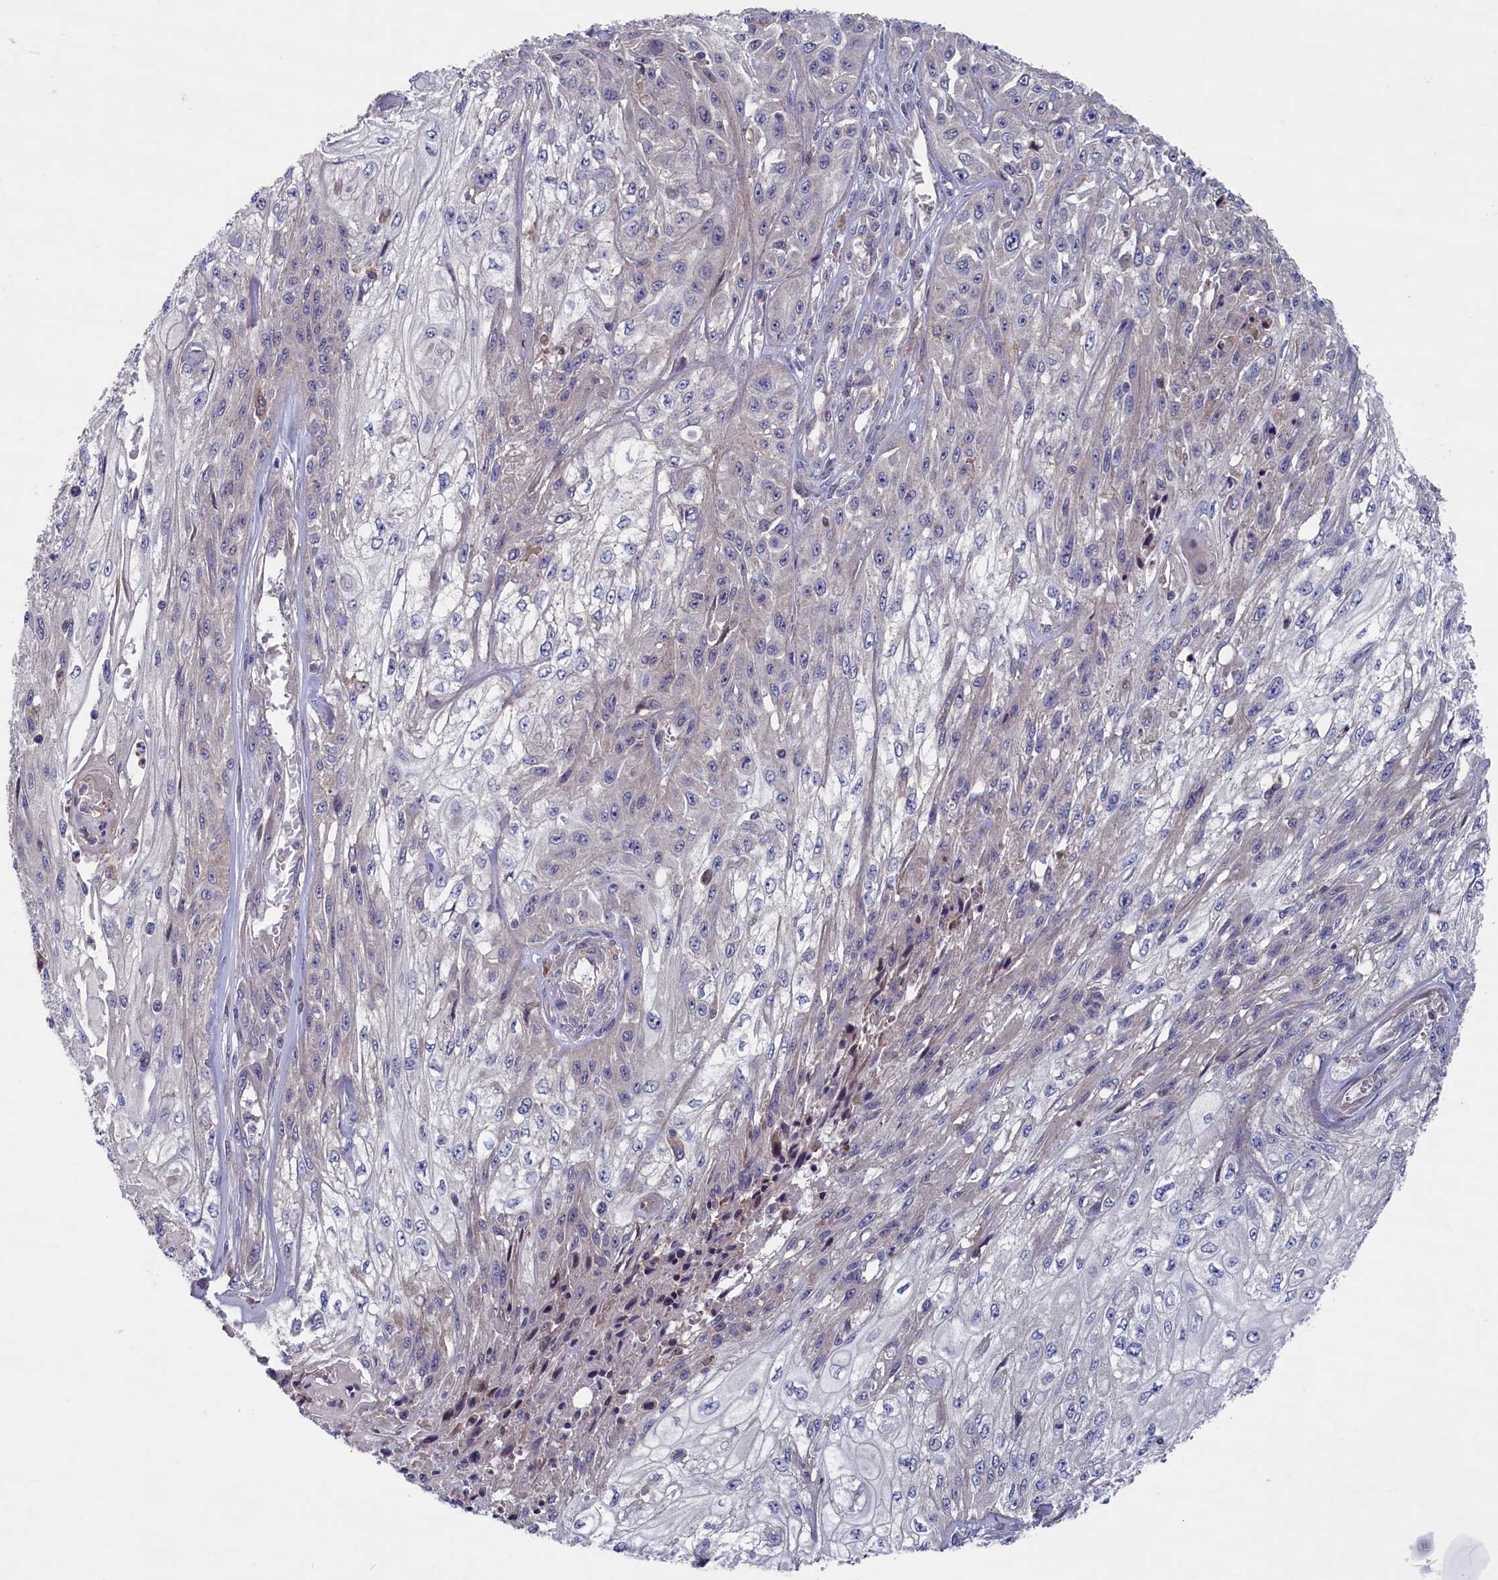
{"staining": {"intensity": "negative", "quantity": "none", "location": "none"}, "tissue": "skin cancer", "cell_type": "Tumor cells", "image_type": "cancer", "snomed": [{"axis": "morphology", "description": "Squamous cell carcinoma, NOS"}, {"axis": "morphology", "description": "Squamous cell carcinoma, metastatic, NOS"}, {"axis": "topography", "description": "Skin"}, {"axis": "topography", "description": "Lymph node"}], "caption": "Image shows no protein expression in tumor cells of skin cancer tissue. (IHC, brightfield microscopy, high magnification).", "gene": "SPATA13", "patient": {"sex": "male", "age": 75}}